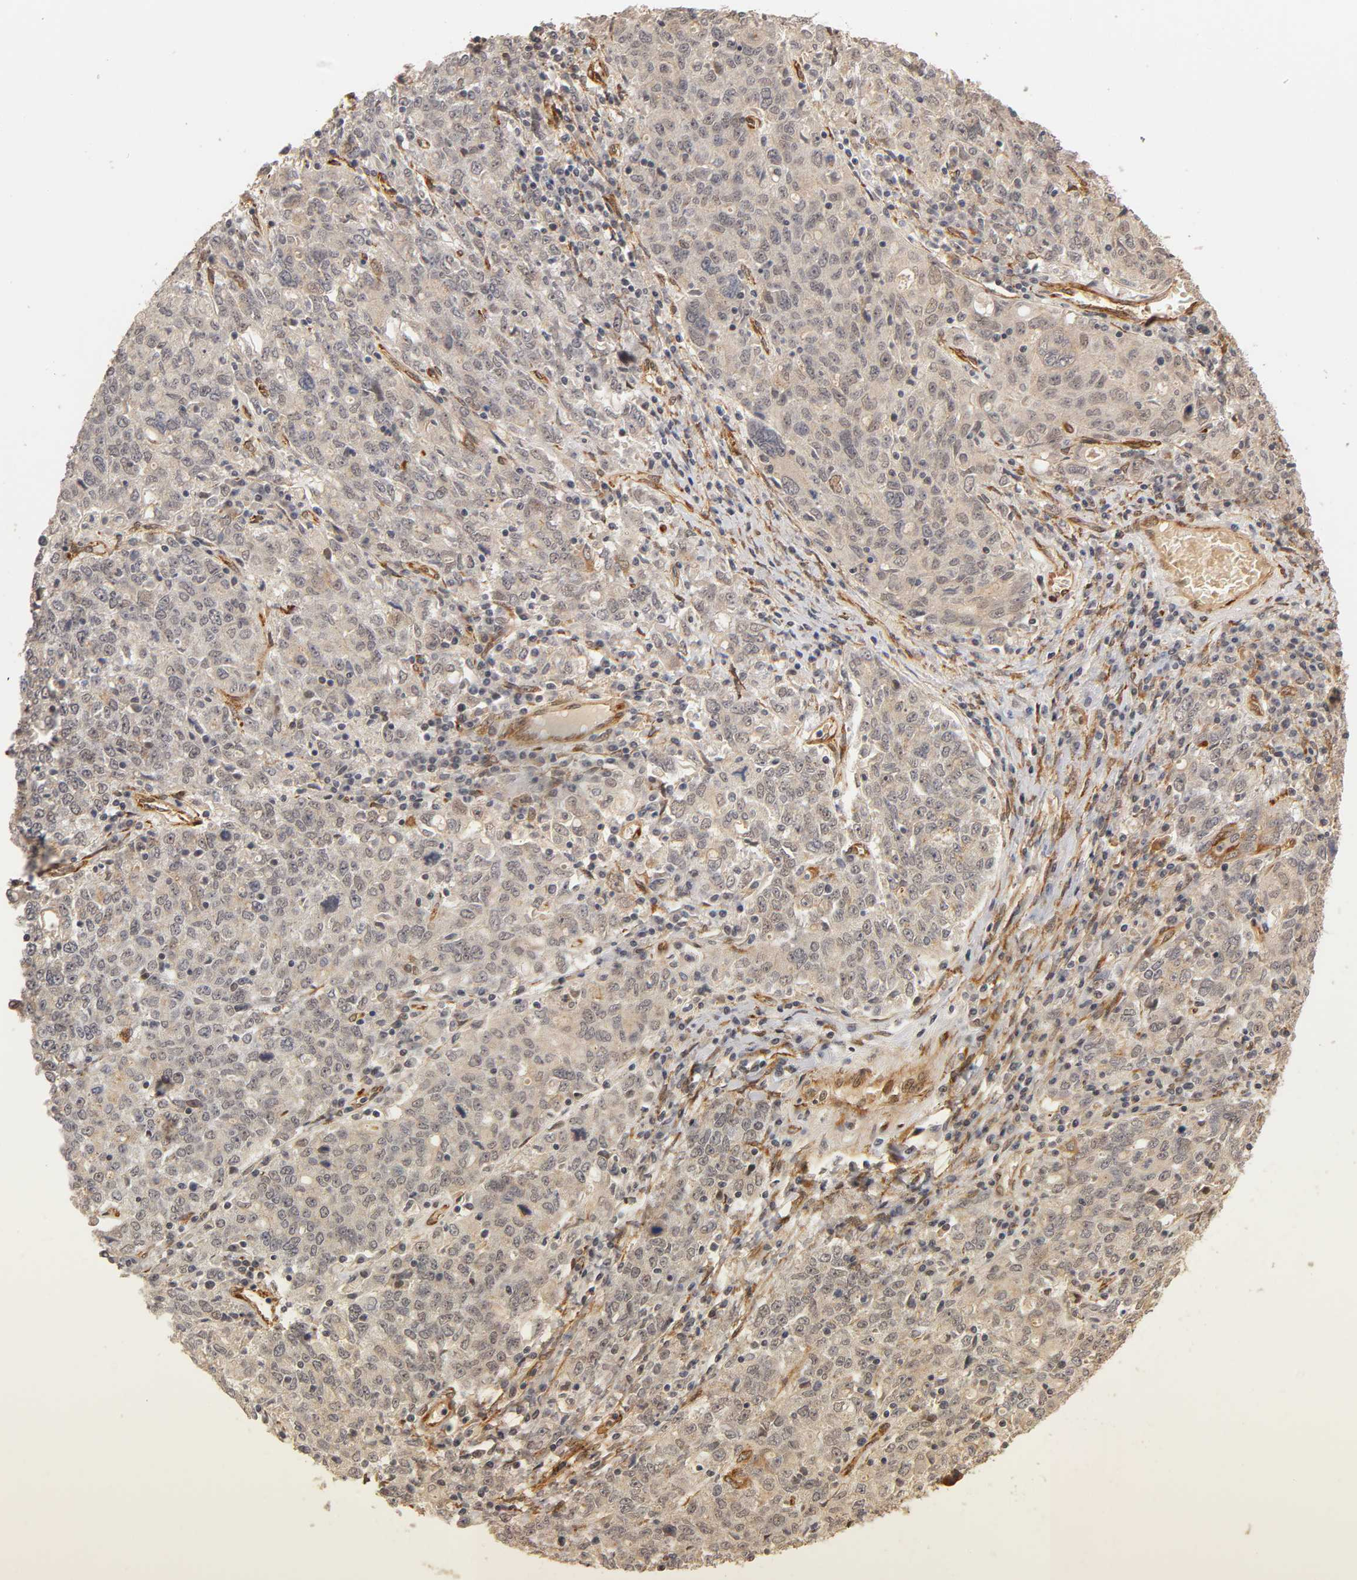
{"staining": {"intensity": "weak", "quantity": "<25%", "location": "cytoplasmic/membranous"}, "tissue": "ovarian cancer", "cell_type": "Tumor cells", "image_type": "cancer", "snomed": [{"axis": "morphology", "description": "Carcinoma, endometroid"}, {"axis": "topography", "description": "Ovary"}], "caption": "An immunohistochemistry (IHC) micrograph of ovarian cancer (endometroid carcinoma) is shown. There is no staining in tumor cells of ovarian cancer (endometroid carcinoma). Brightfield microscopy of immunohistochemistry (IHC) stained with DAB (3,3'-diaminobenzidine) (brown) and hematoxylin (blue), captured at high magnification.", "gene": "LAMB1", "patient": {"sex": "female", "age": 62}}